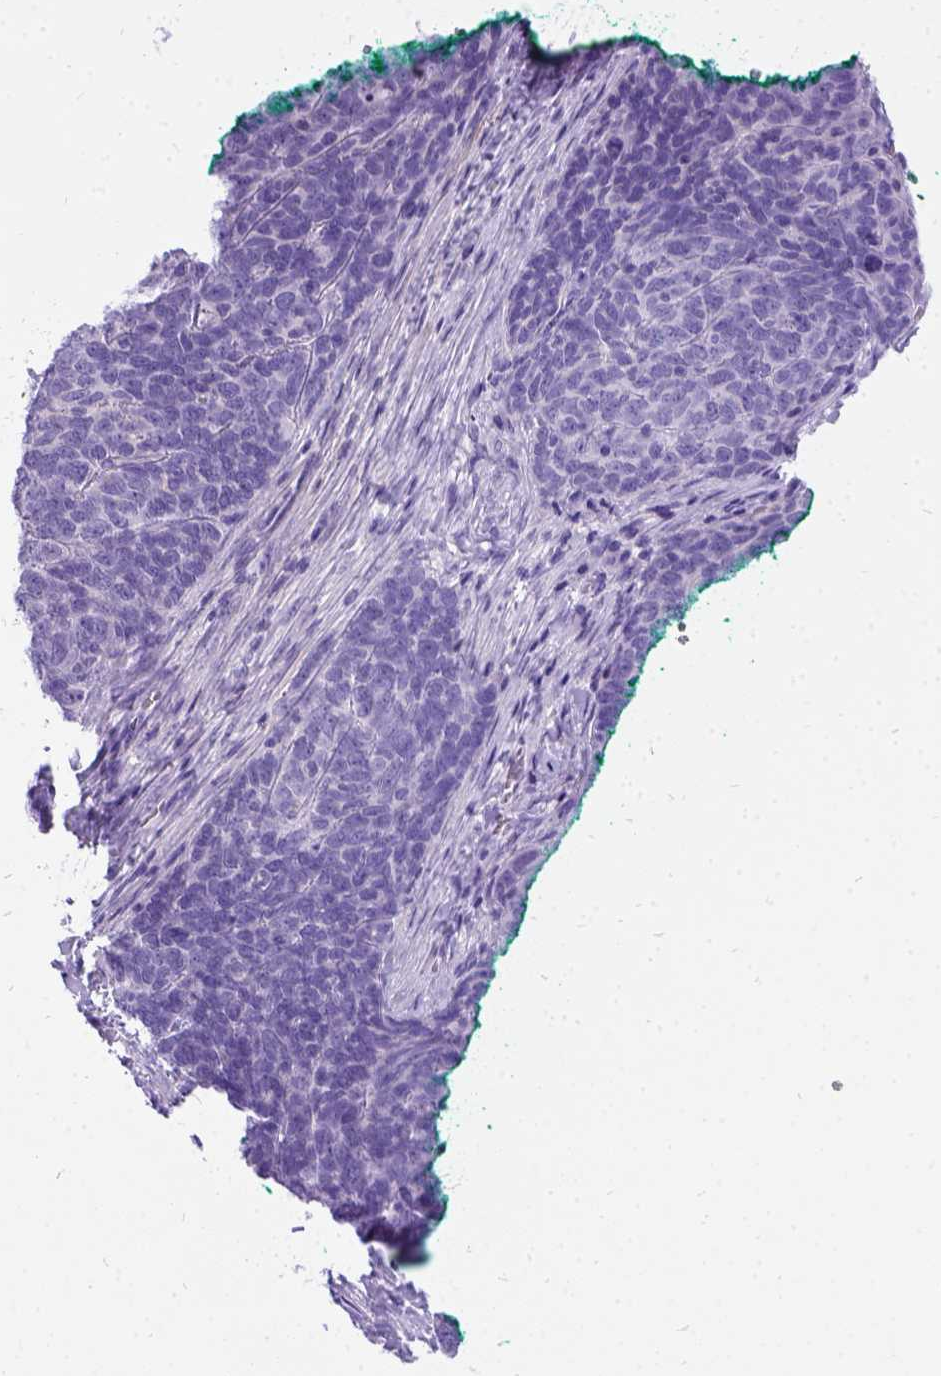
{"staining": {"intensity": "negative", "quantity": "none", "location": "none"}, "tissue": "skin cancer", "cell_type": "Tumor cells", "image_type": "cancer", "snomed": [{"axis": "morphology", "description": "Squamous cell carcinoma, NOS"}, {"axis": "topography", "description": "Skin"}, {"axis": "topography", "description": "Anal"}], "caption": "This image is of skin squamous cell carcinoma stained with IHC to label a protein in brown with the nuclei are counter-stained blue. There is no staining in tumor cells.", "gene": "PRG2", "patient": {"sex": "female", "age": 51}}